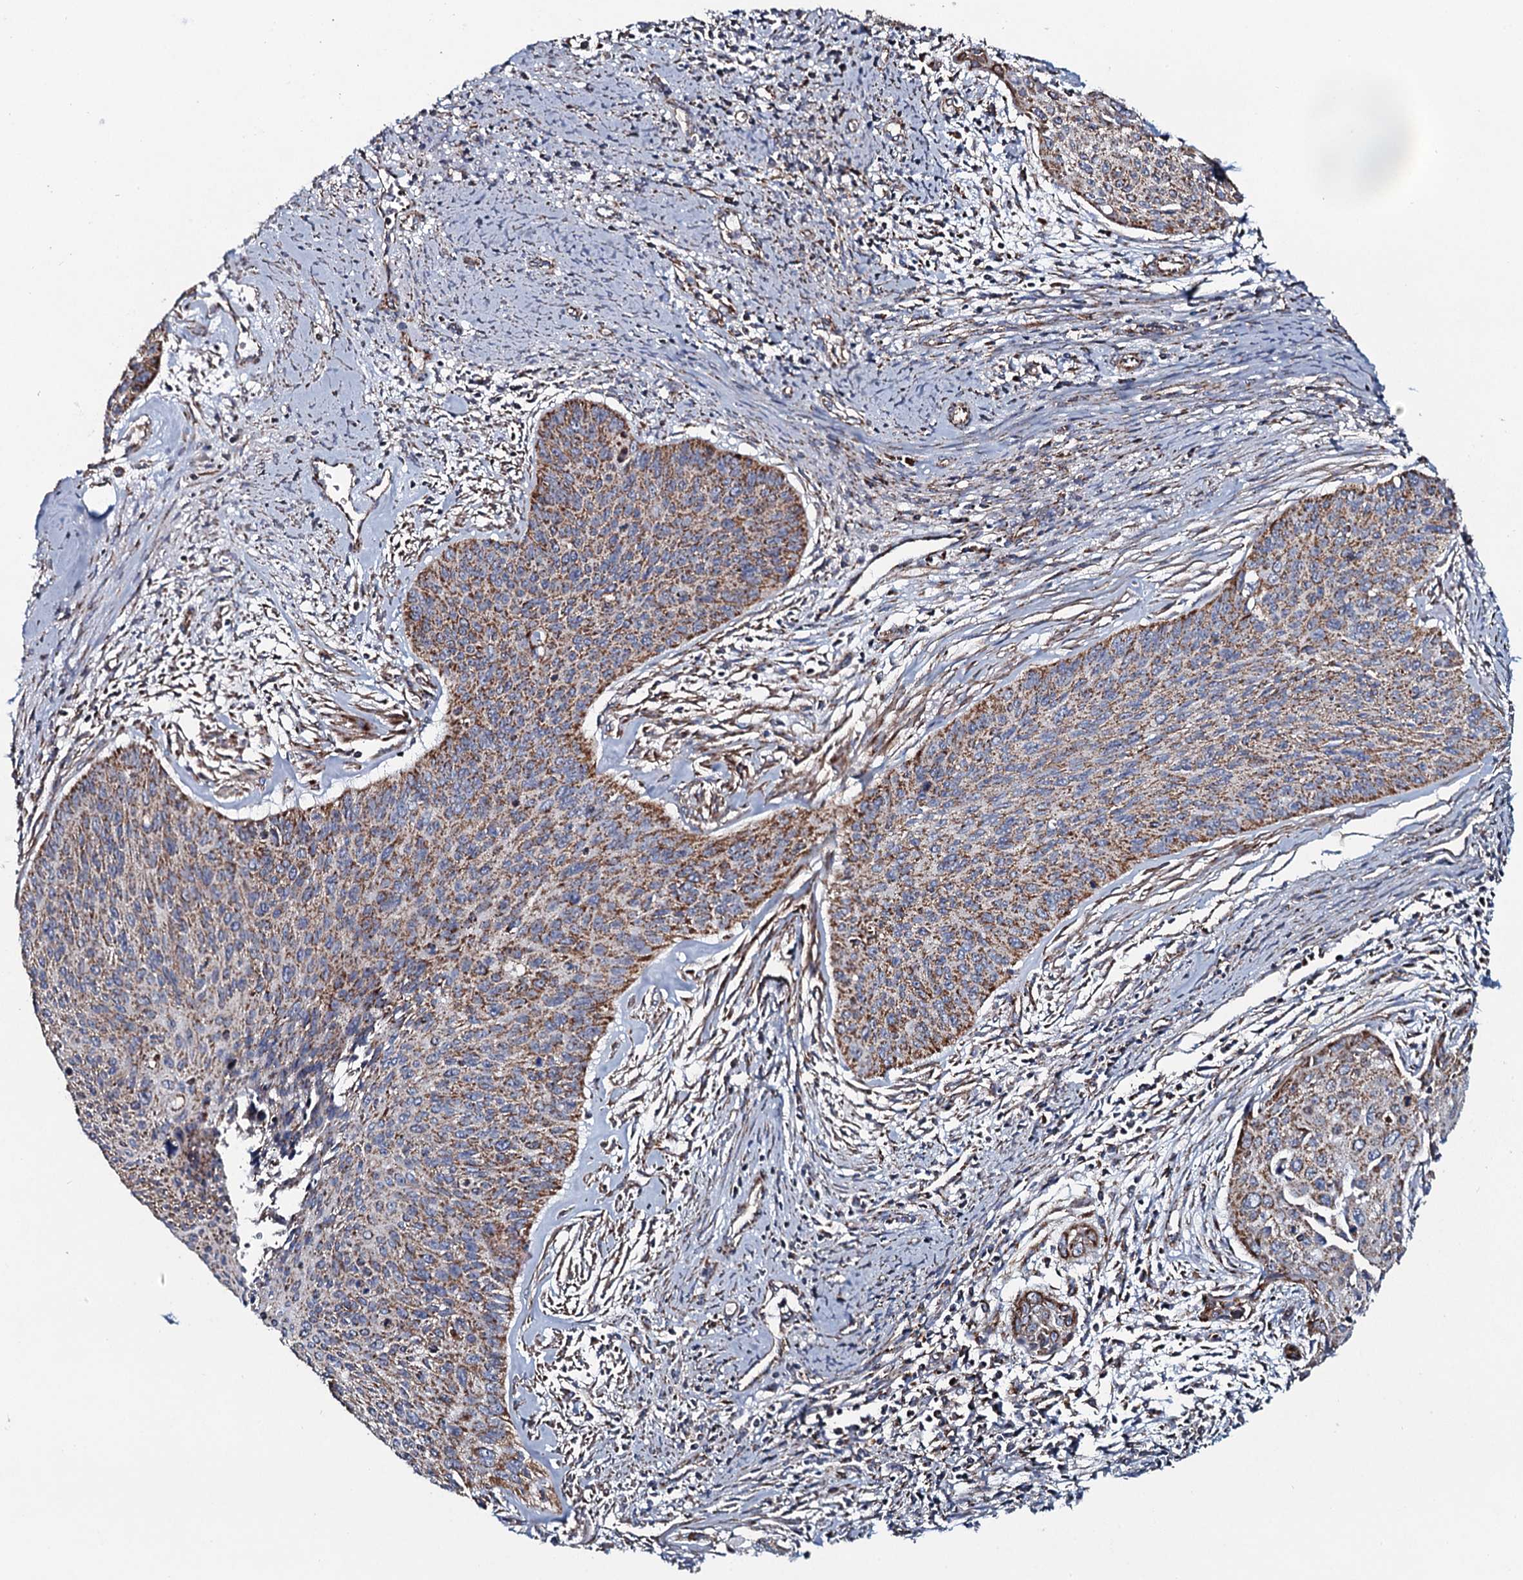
{"staining": {"intensity": "moderate", "quantity": ">75%", "location": "cytoplasmic/membranous"}, "tissue": "cervical cancer", "cell_type": "Tumor cells", "image_type": "cancer", "snomed": [{"axis": "morphology", "description": "Squamous cell carcinoma, NOS"}, {"axis": "topography", "description": "Cervix"}], "caption": "Immunohistochemical staining of human cervical cancer (squamous cell carcinoma) shows moderate cytoplasmic/membranous protein staining in approximately >75% of tumor cells.", "gene": "EVC2", "patient": {"sex": "female", "age": 55}}